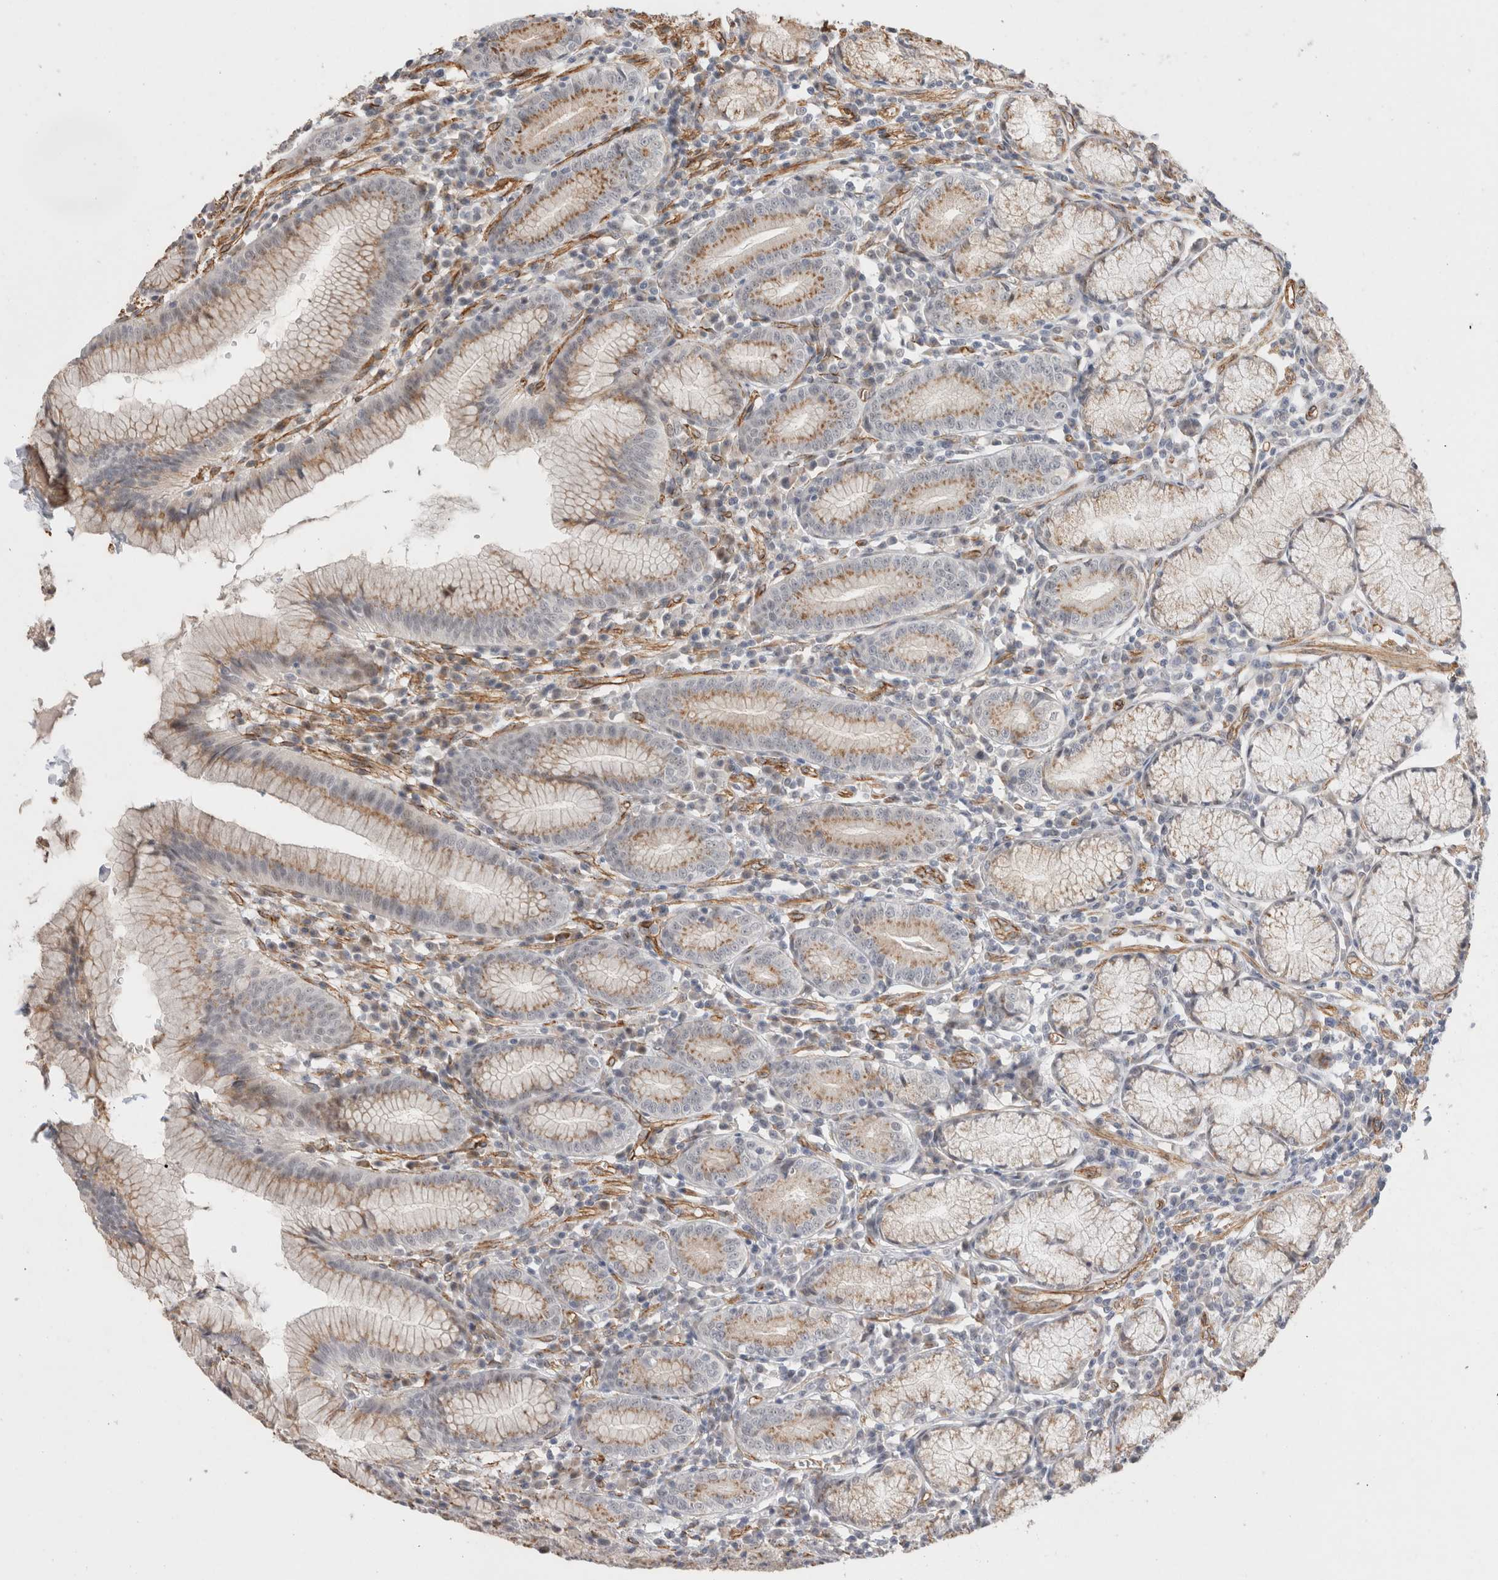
{"staining": {"intensity": "moderate", "quantity": "25%-75%", "location": "cytoplasmic/membranous"}, "tissue": "stomach", "cell_type": "Glandular cells", "image_type": "normal", "snomed": [{"axis": "morphology", "description": "Normal tissue, NOS"}, {"axis": "topography", "description": "Stomach"}], "caption": "Immunohistochemical staining of benign human stomach reveals moderate cytoplasmic/membranous protein staining in approximately 25%-75% of glandular cells.", "gene": "CAAP1", "patient": {"sex": "male", "age": 55}}